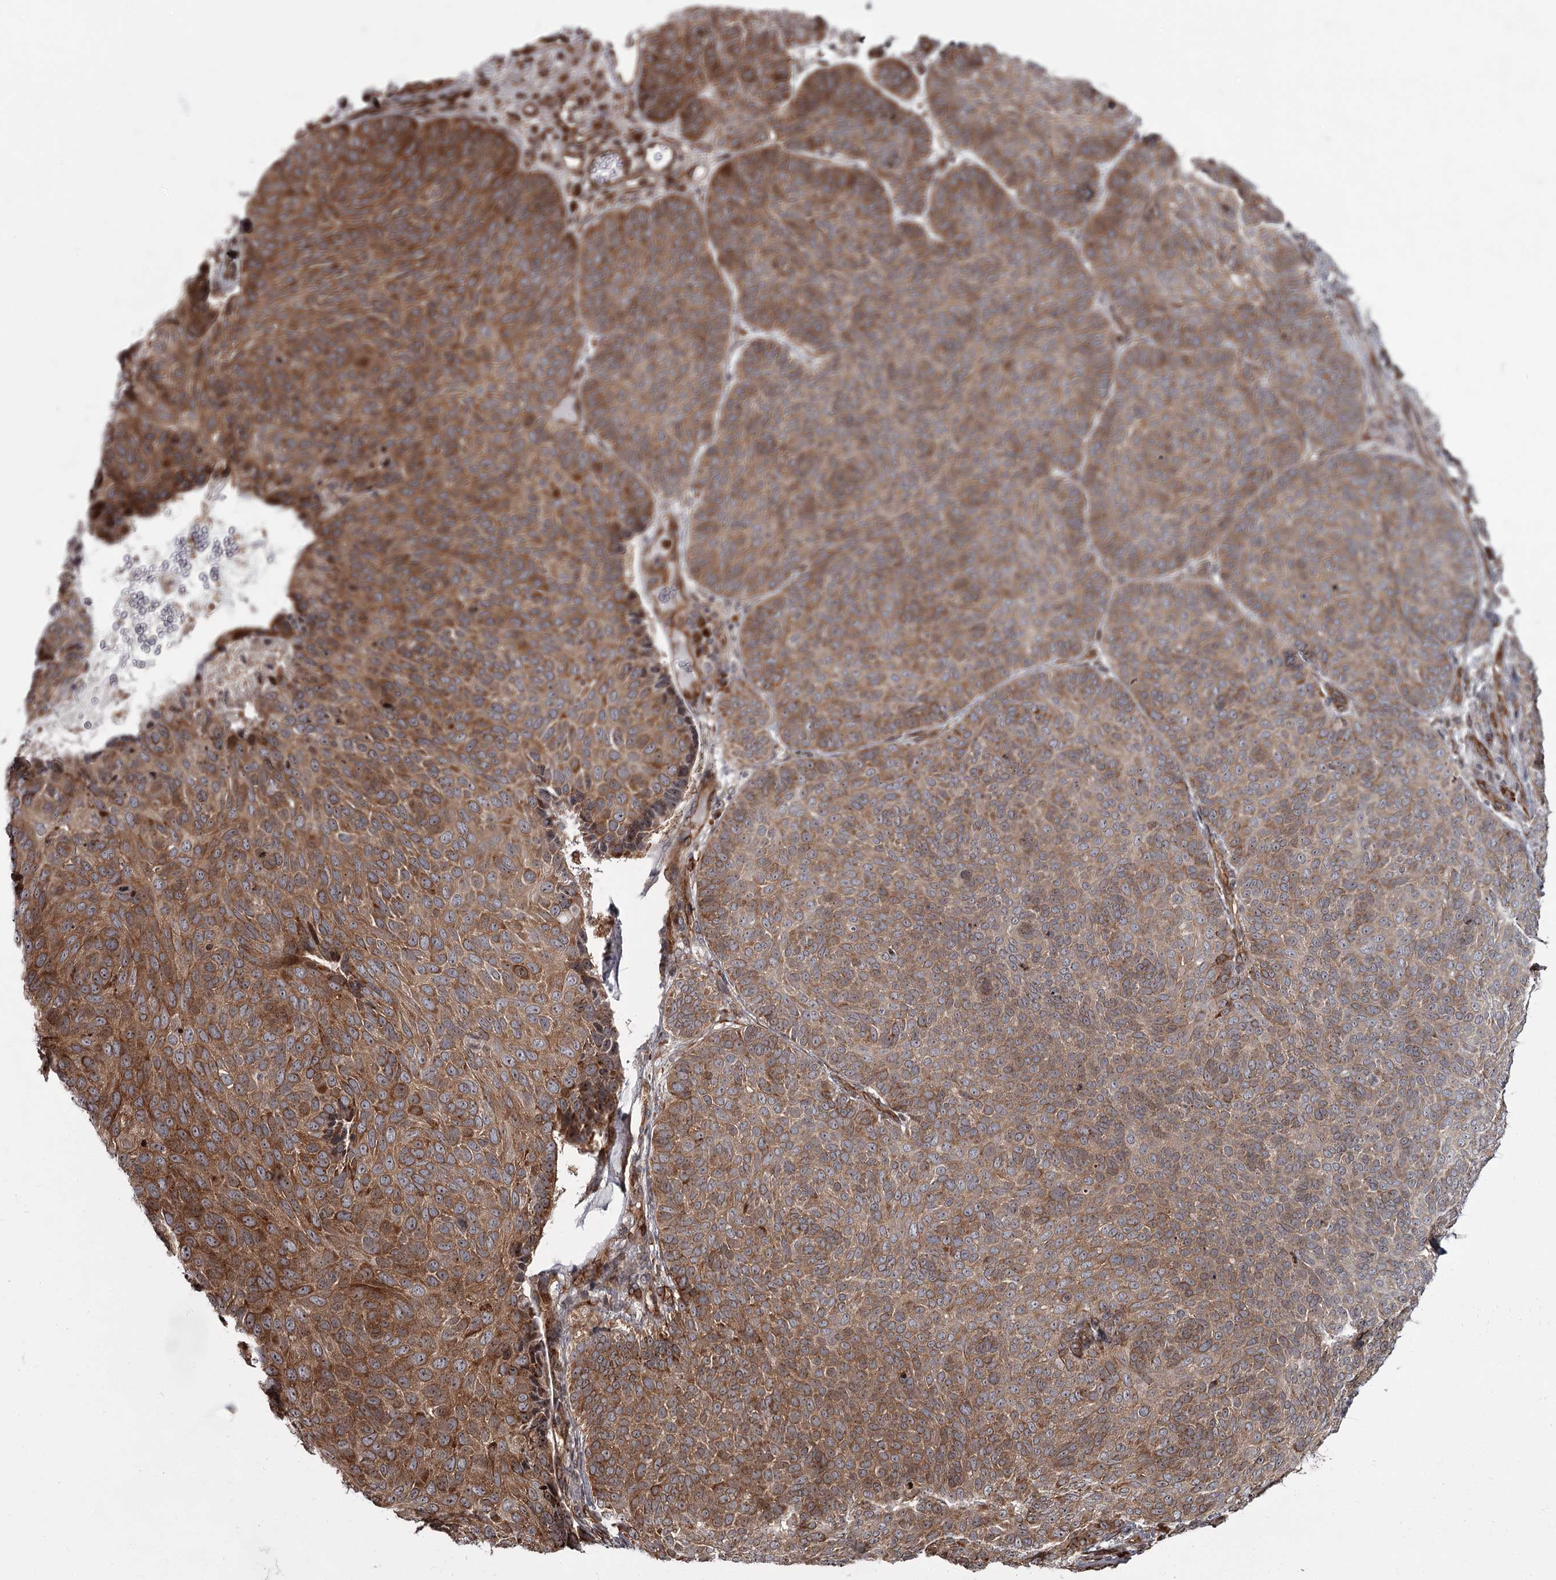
{"staining": {"intensity": "moderate", "quantity": ">75%", "location": "cytoplasmic/membranous"}, "tissue": "skin cancer", "cell_type": "Tumor cells", "image_type": "cancer", "snomed": [{"axis": "morphology", "description": "Basal cell carcinoma"}, {"axis": "topography", "description": "Skin"}], "caption": "Basal cell carcinoma (skin) stained with immunohistochemistry shows moderate cytoplasmic/membranous positivity in approximately >75% of tumor cells.", "gene": "THAP9", "patient": {"sex": "male", "age": 85}}